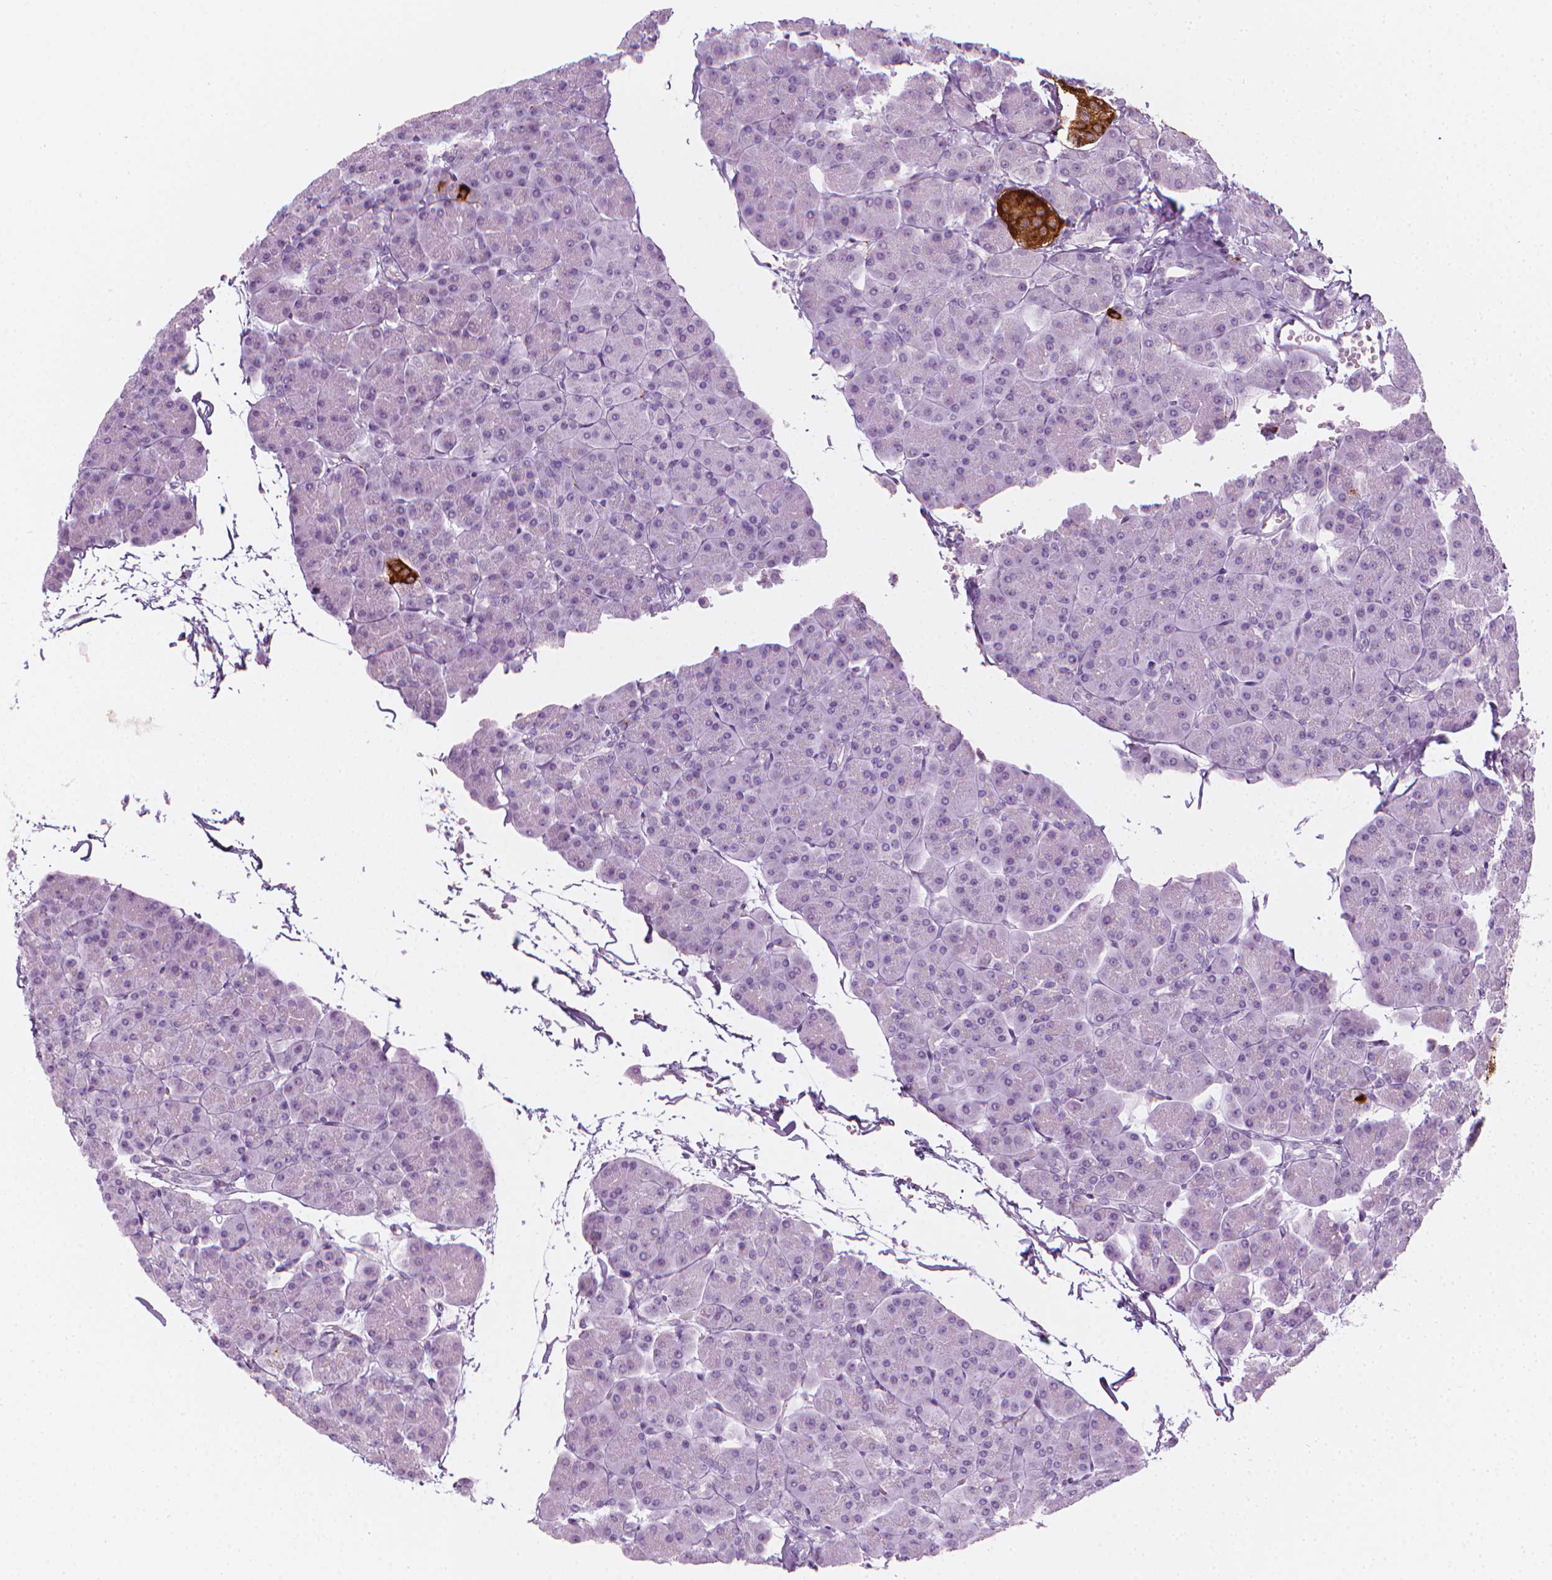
{"staining": {"intensity": "negative", "quantity": "none", "location": "none"}, "tissue": "pancreas", "cell_type": "Exocrine glandular cells", "image_type": "normal", "snomed": [{"axis": "morphology", "description": "Normal tissue, NOS"}, {"axis": "topography", "description": "Pancreas"}, {"axis": "topography", "description": "Peripheral nerve tissue"}], "caption": "Immunohistochemical staining of unremarkable pancreas reveals no significant expression in exocrine glandular cells. (DAB (3,3'-diaminobenzidine) IHC visualized using brightfield microscopy, high magnification).", "gene": "SCG3", "patient": {"sex": "male", "age": 54}}